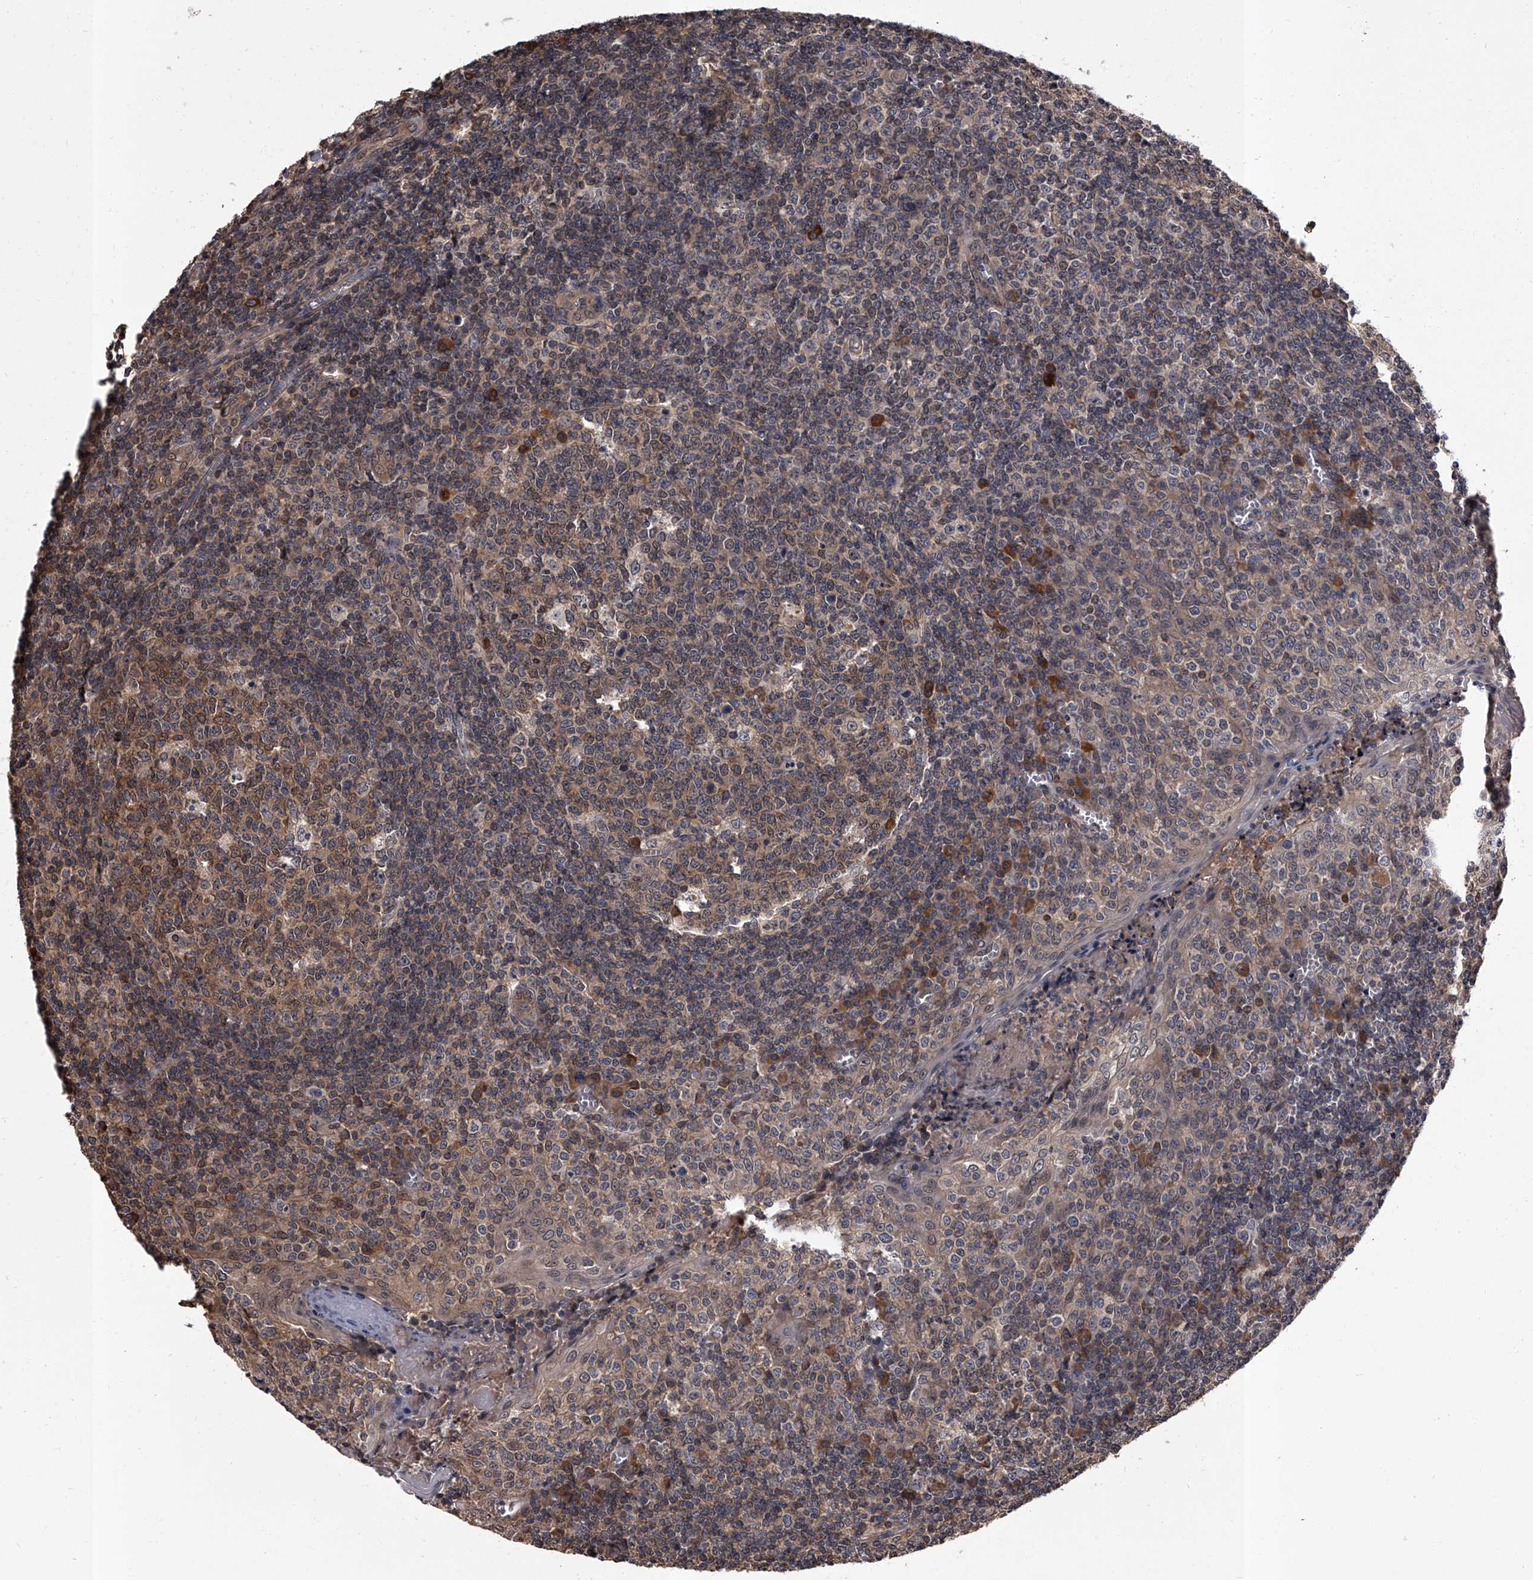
{"staining": {"intensity": "weak", "quantity": "25%-75%", "location": "cytoplasmic/membranous"}, "tissue": "tonsil", "cell_type": "Germinal center cells", "image_type": "normal", "snomed": [{"axis": "morphology", "description": "Normal tissue, NOS"}, {"axis": "topography", "description": "Tonsil"}], "caption": "Human tonsil stained with a brown dye shows weak cytoplasmic/membranous positive expression in about 25%-75% of germinal center cells.", "gene": "SLC18B1", "patient": {"sex": "female", "age": 19}}